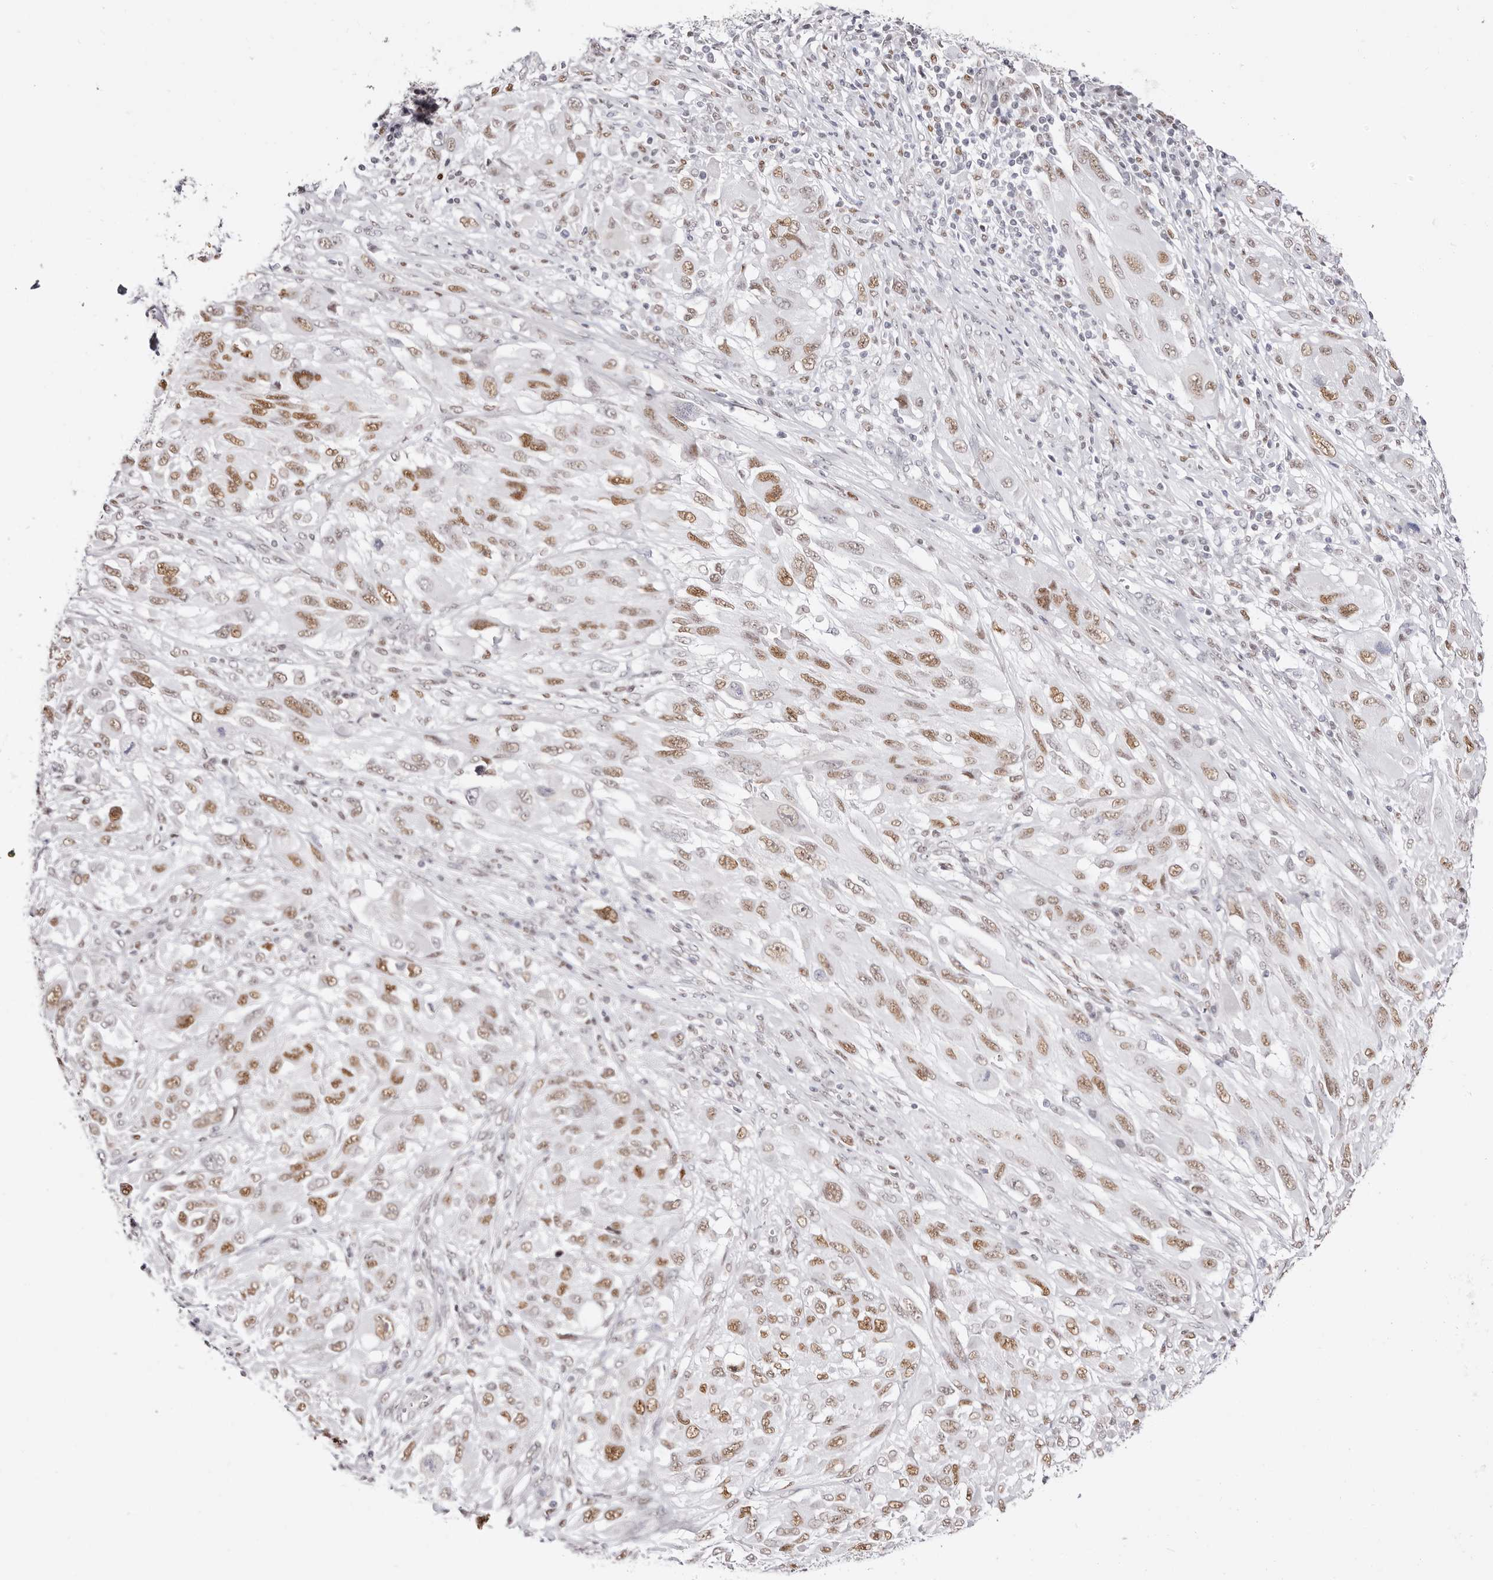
{"staining": {"intensity": "moderate", "quantity": ">75%", "location": "nuclear"}, "tissue": "melanoma", "cell_type": "Tumor cells", "image_type": "cancer", "snomed": [{"axis": "morphology", "description": "Malignant melanoma, NOS"}, {"axis": "topography", "description": "Skin"}], "caption": "Protein expression analysis of malignant melanoma reveals moderate nuclear staining in approximately >75% of tumor cells. The protein is stained brown, and the nuclei are stained in blue (DAB (3,3'-diaminobenzidine) IHC with brightfield microscopy, high magnification).", "gene": "TKT", "patient": {"sex": "female", "age": 91}}